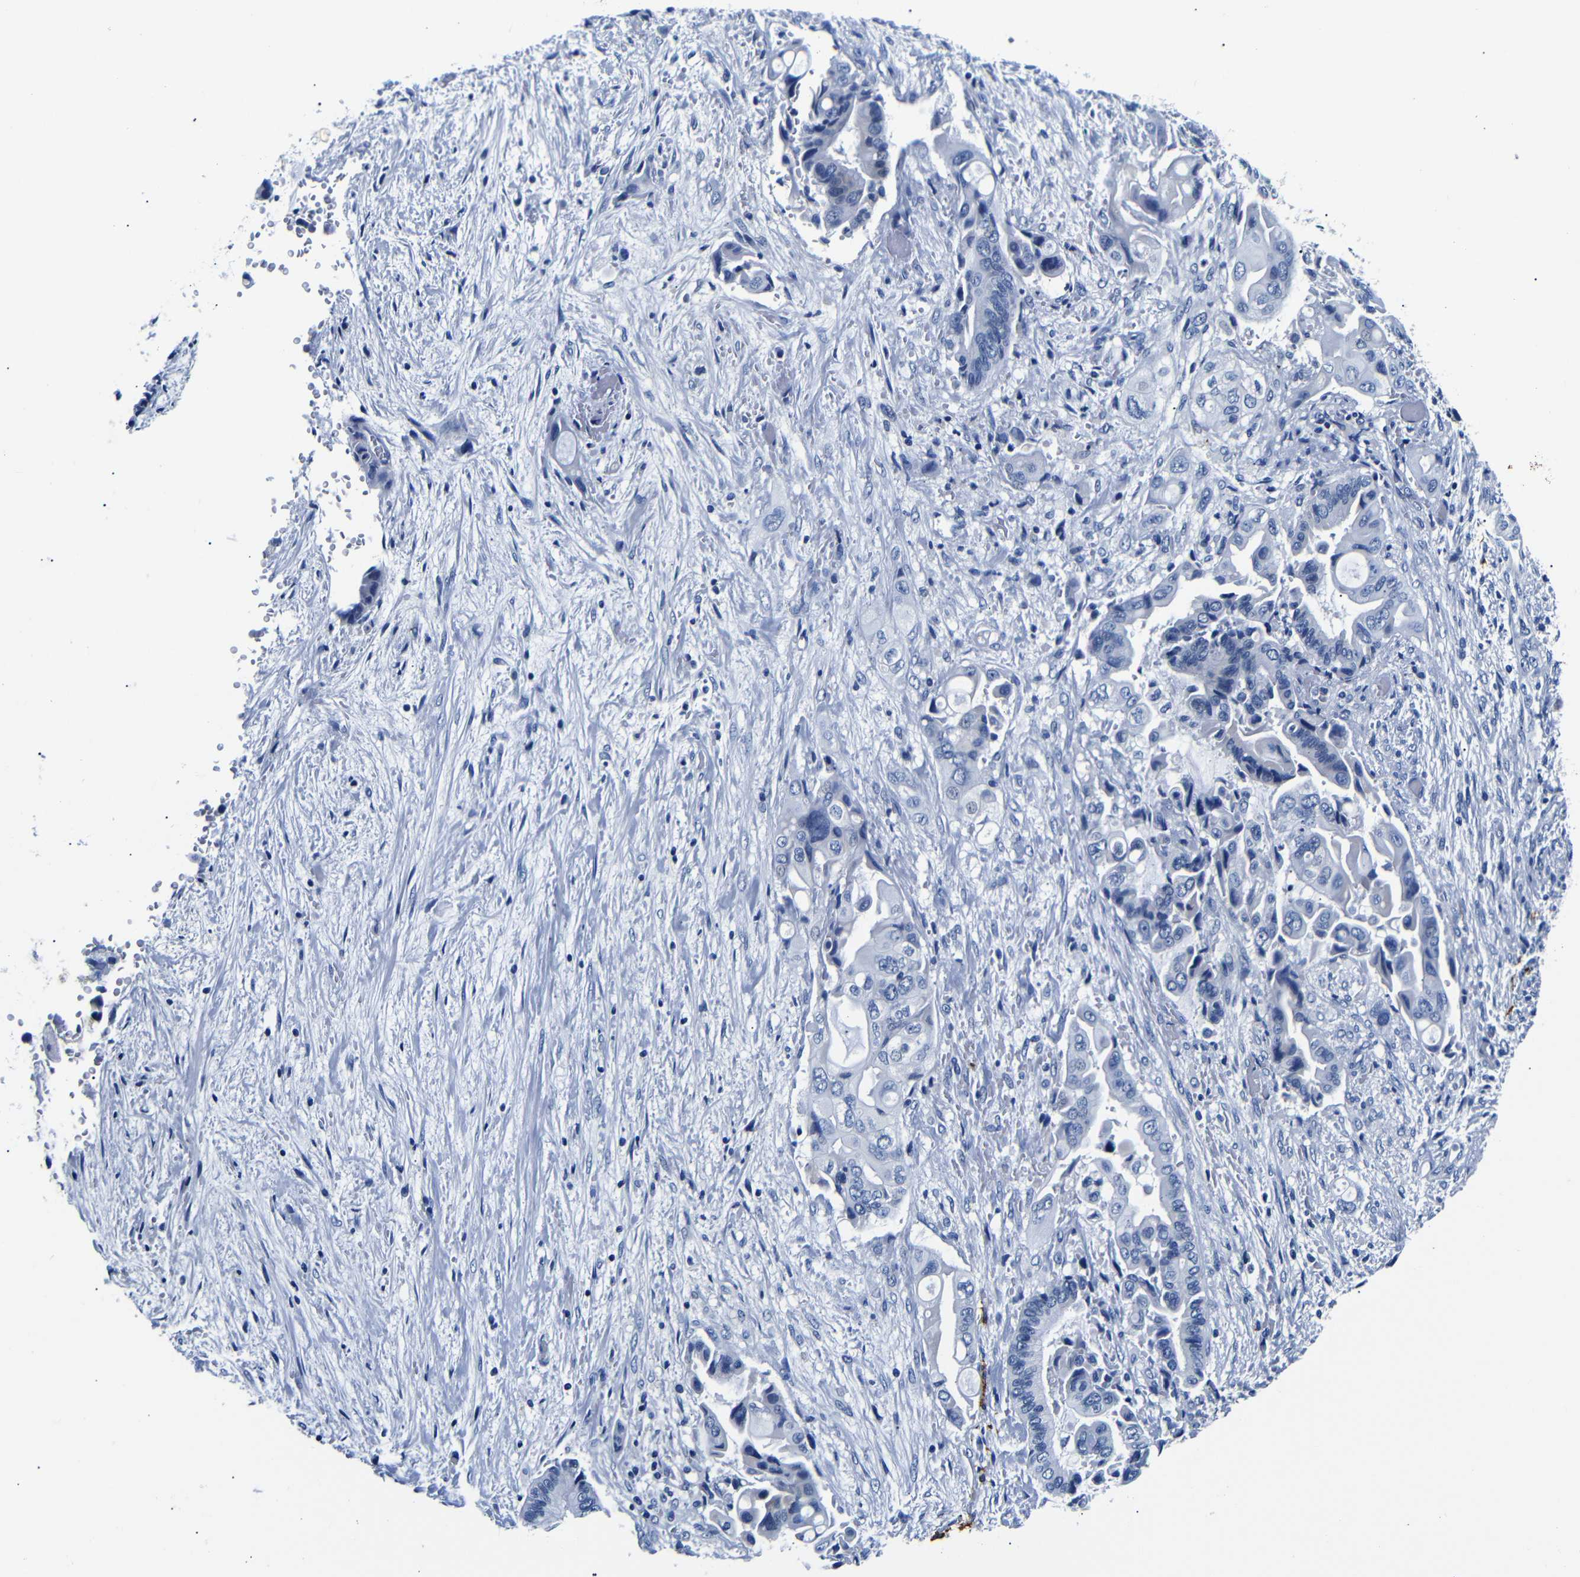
{"staining": {"intensity": "negative", "quantity": "none", "location": "none"}, "tissue": "liver cancer", "cell_type": "Tumor cells", "image_type": "cancer", "snomed": [{"axis": "morphology", "description": "Cholangiocarcinoma"}, {"axis": "topography", "description": "Liver"}], "caption": "The photomicrograph displays no significant expression in tumor cells of liver cancer. (DAB (3,3'-diaminobenzidine) immunohistochemistry visualized using brightfield microscopy, high magnification).", "gene": "GAP43", "patient": {"sex": "female", "age": 61}}